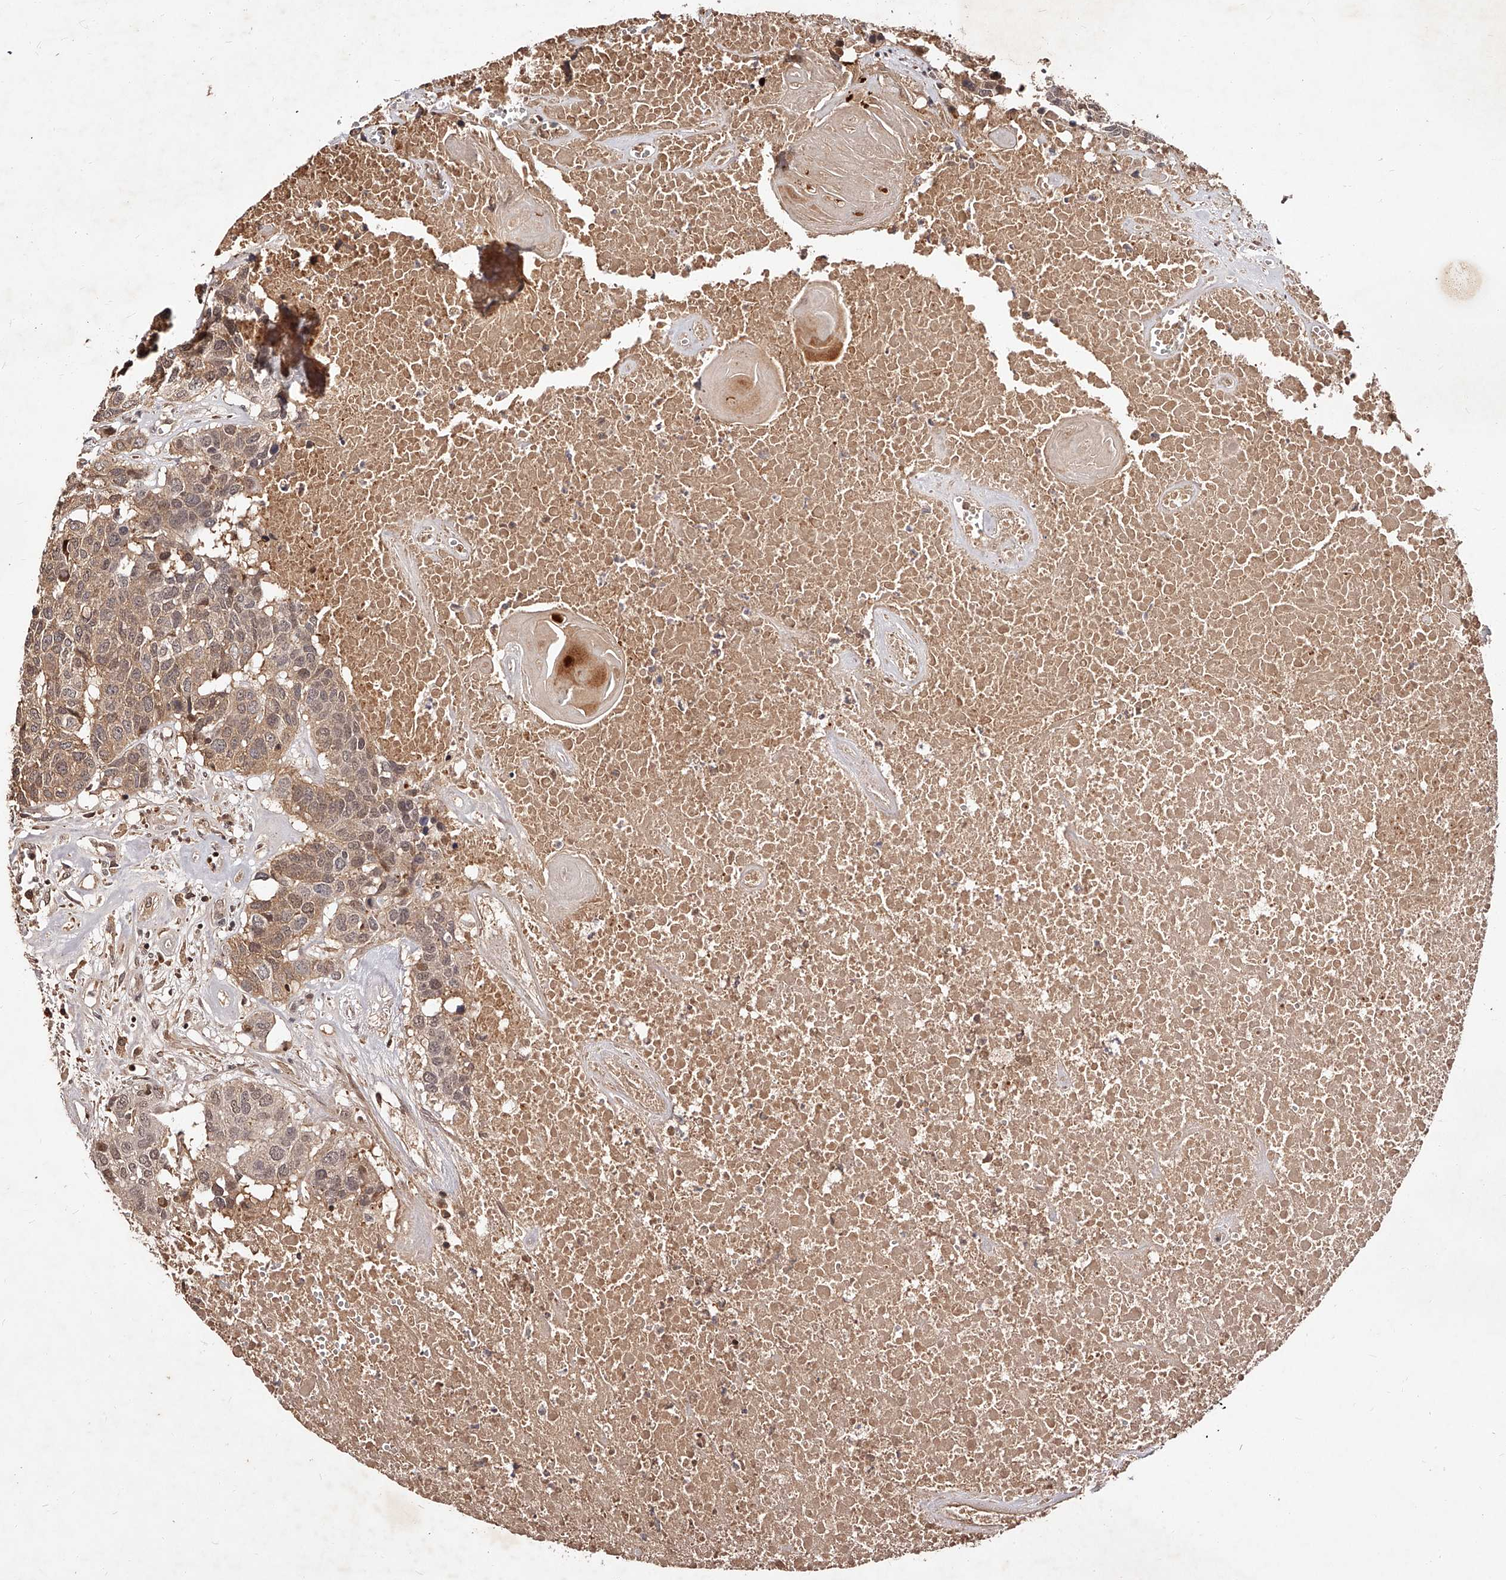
{"staining": {"intensity": "weak", "quantity": ">75%", "location": "cytoplasmic/membranous,nuclear"}, "tissue": "head and neck cancer", "cell_type": "Tumor cells", "image_type": "cancer", "snomed": [{"axis": "morphology", "description": "Squamous cell carcinoma, NOS"}, {"axis": "topography", "description": "Head-Neck"}], "caption": "A low amount of weak cytoplasmic/membranous and nuclear expression is appreciated in about >75% of tumor cells in head and neck squamous cell carcinoma tissue.", "gene": "CUL7", "patient": {"sex": "male", "age": 66}}